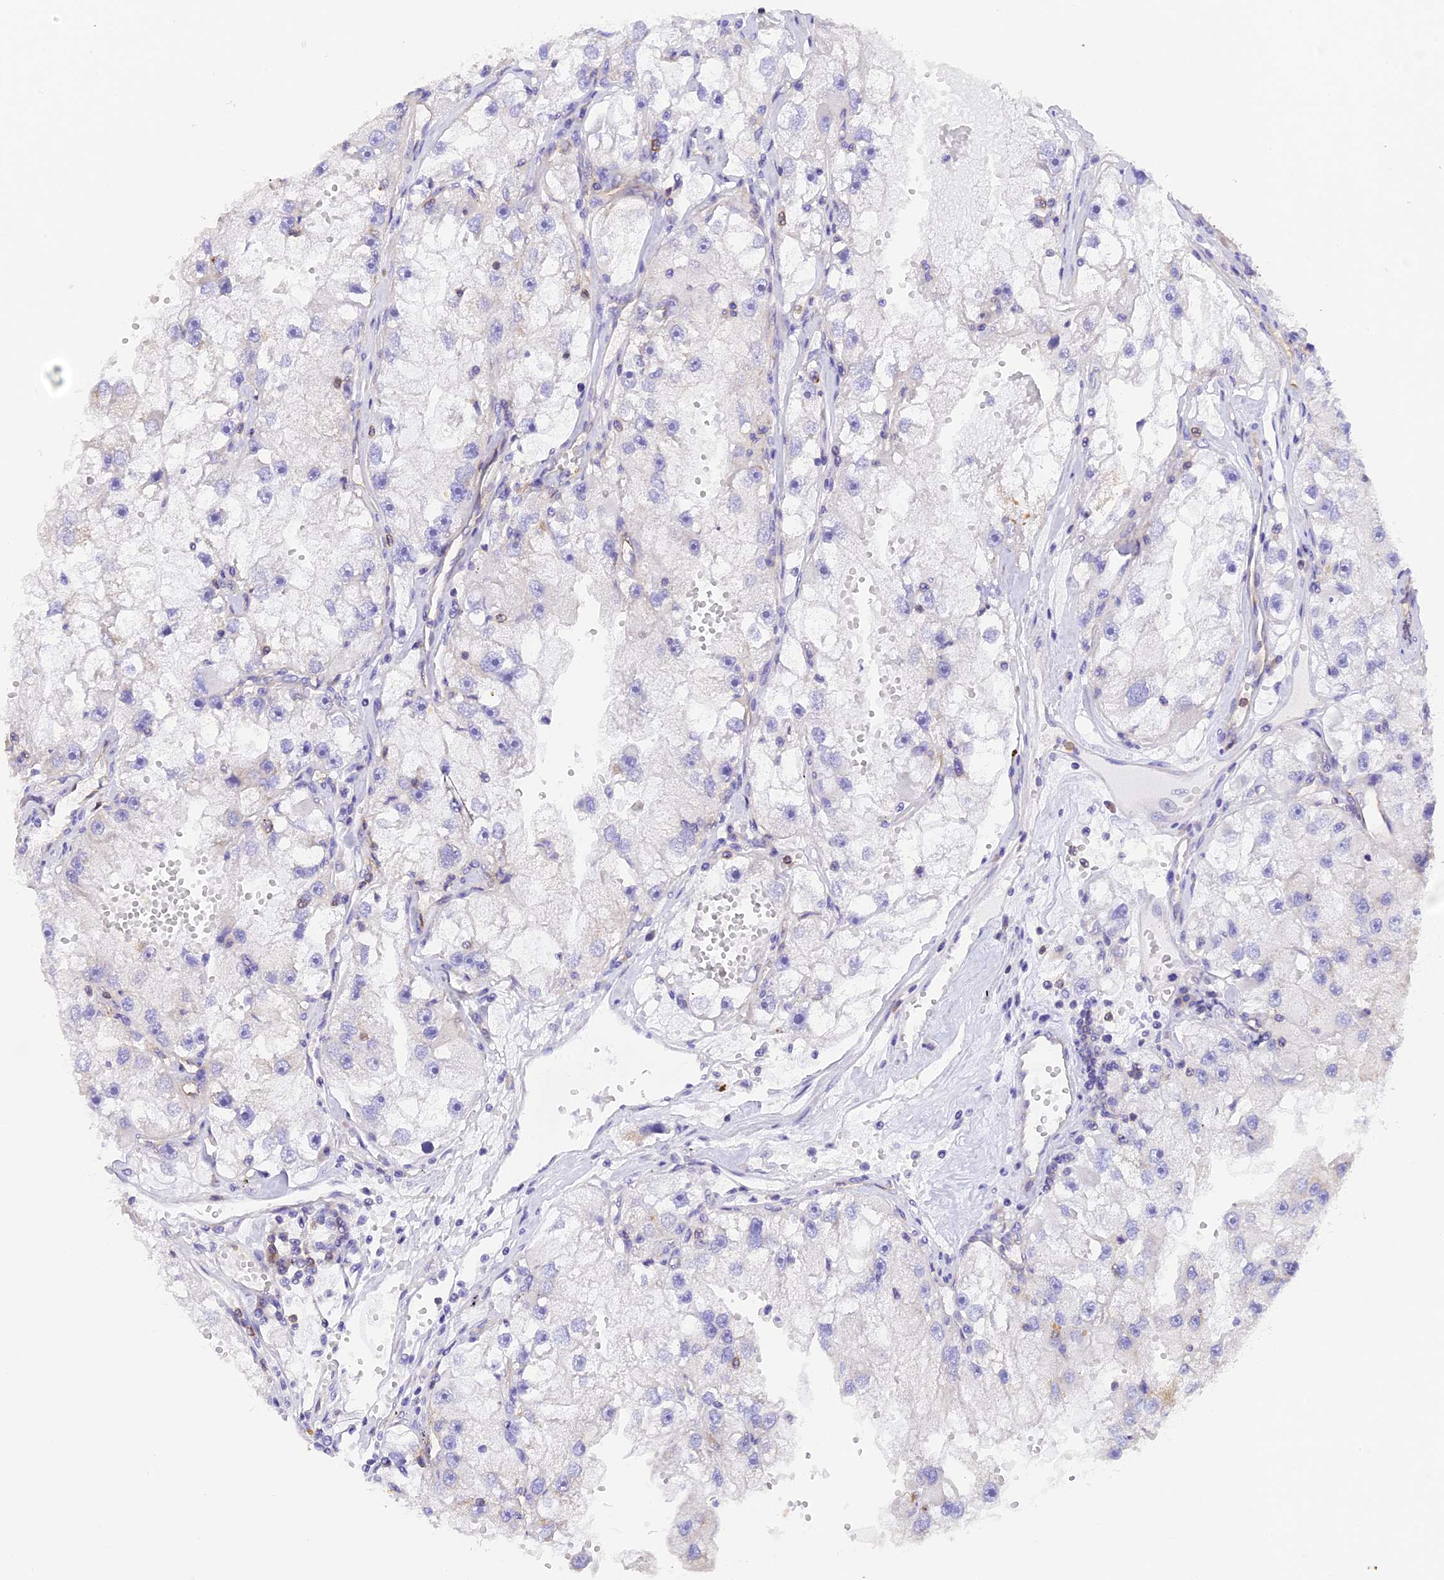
{"staining": {"intensity": "negative", "quantity": "none", "location": "none"}, "tissue": "renal cancer", "cell_type": "Tumor cells", "image_type": "cancer", "snomed": [{"axis": "morphology", "description": "Adenocarcinoma, NOS"}, {"axis": "topography", "description": "Kidney"}], "caption": "Immunohistochemistry (IHC) histopathology image of neoplastic tissue: renal cancer stained with DAB displays no significant protein staining in tumor cells.", "gene": "FAM193A", "patient": {"sex": "male", "age": 63}}